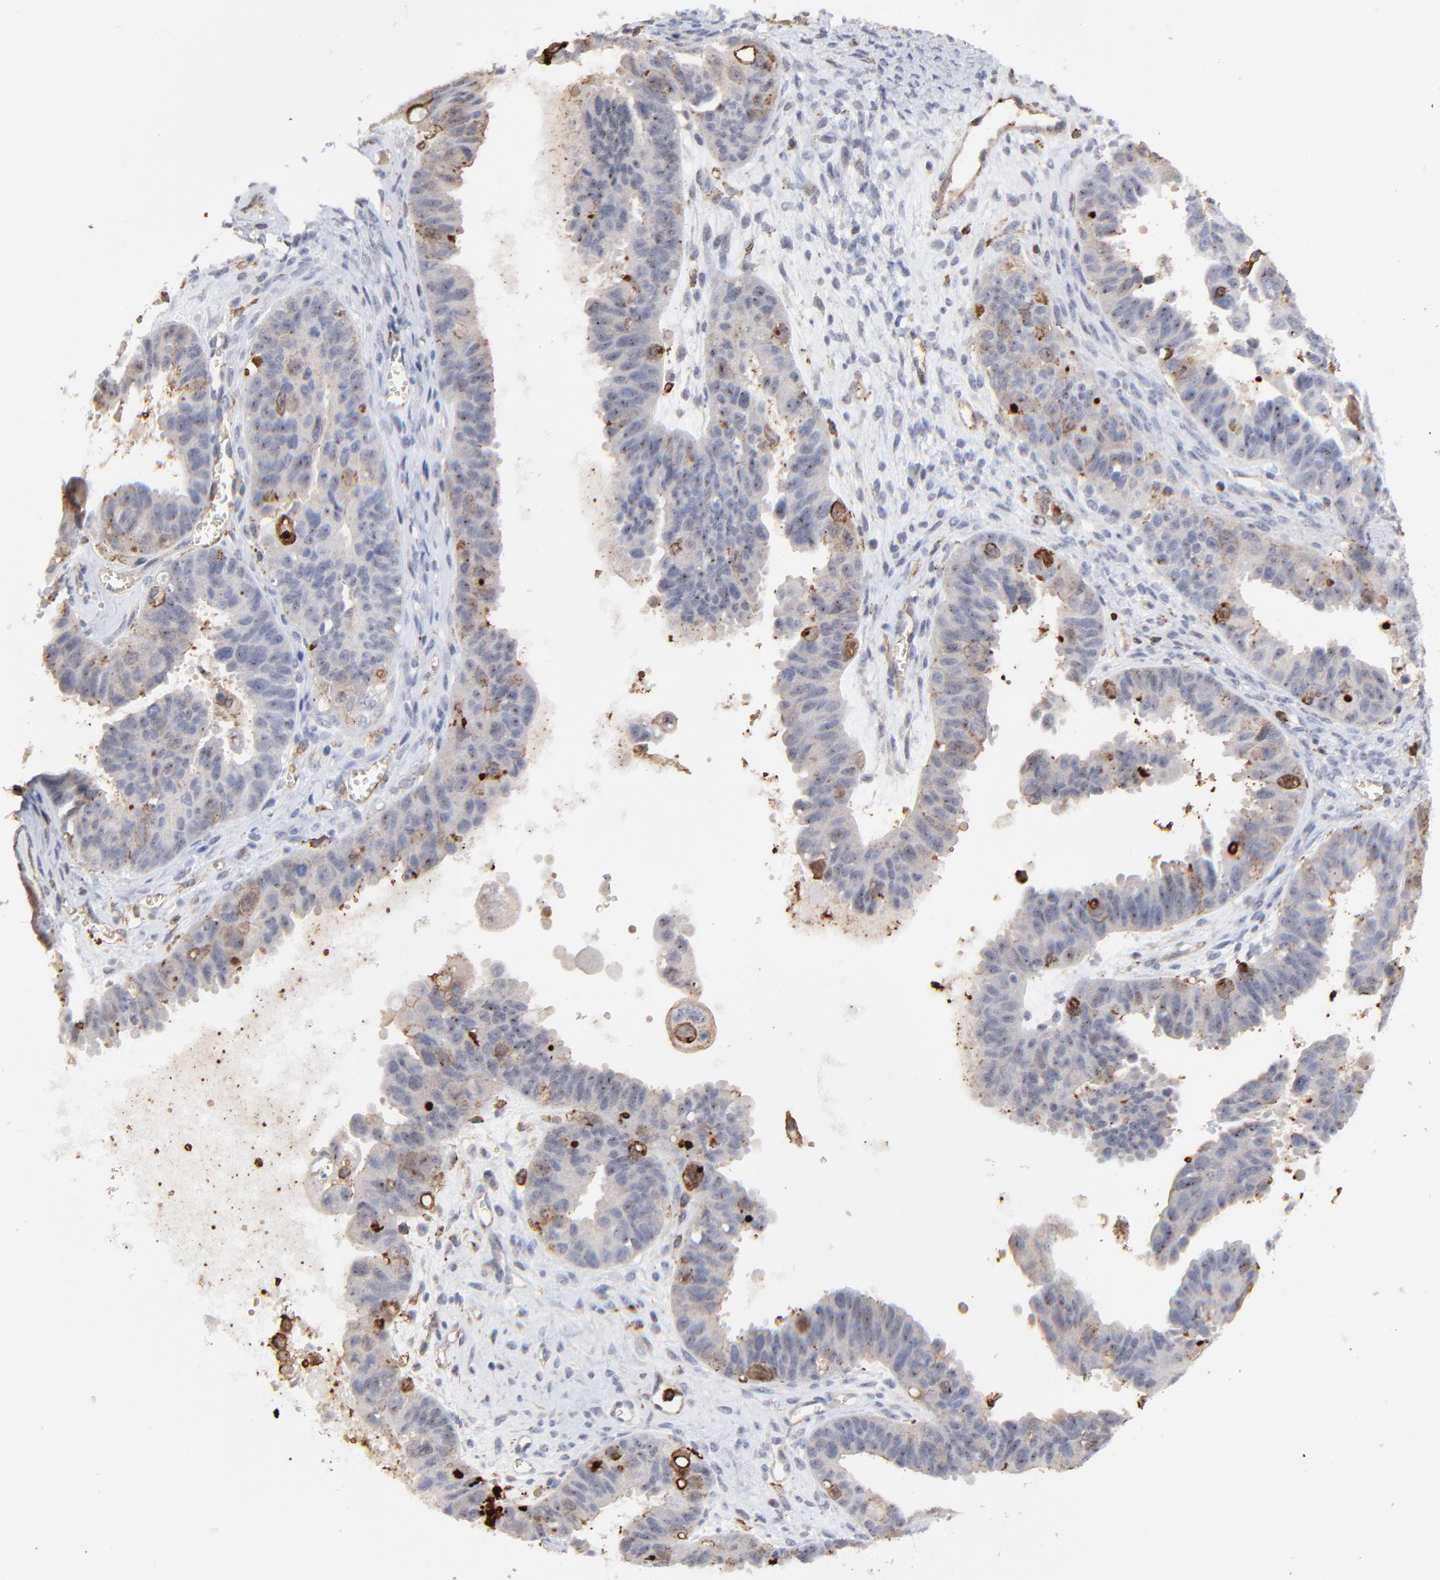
{"staining": {"intensity": "negative", "quantity": "none", "location": "none"}, "tissue": "ovarian cancer", "cell_type": "Tumor cells", "image_type": "cancer", "snomed": [{"axis": "morphology", "description": "Carcinoma, endometroid"}, {"axis": "topography", "description": "Ovary"}], "caption": "This is an immunohistochemistry (IHC) image of human endometroid carcinoma (ovarian). There is no expression in tumor cells.", "gene": "SLC6A14", "patient": {"sex": "female", "age": 85}}